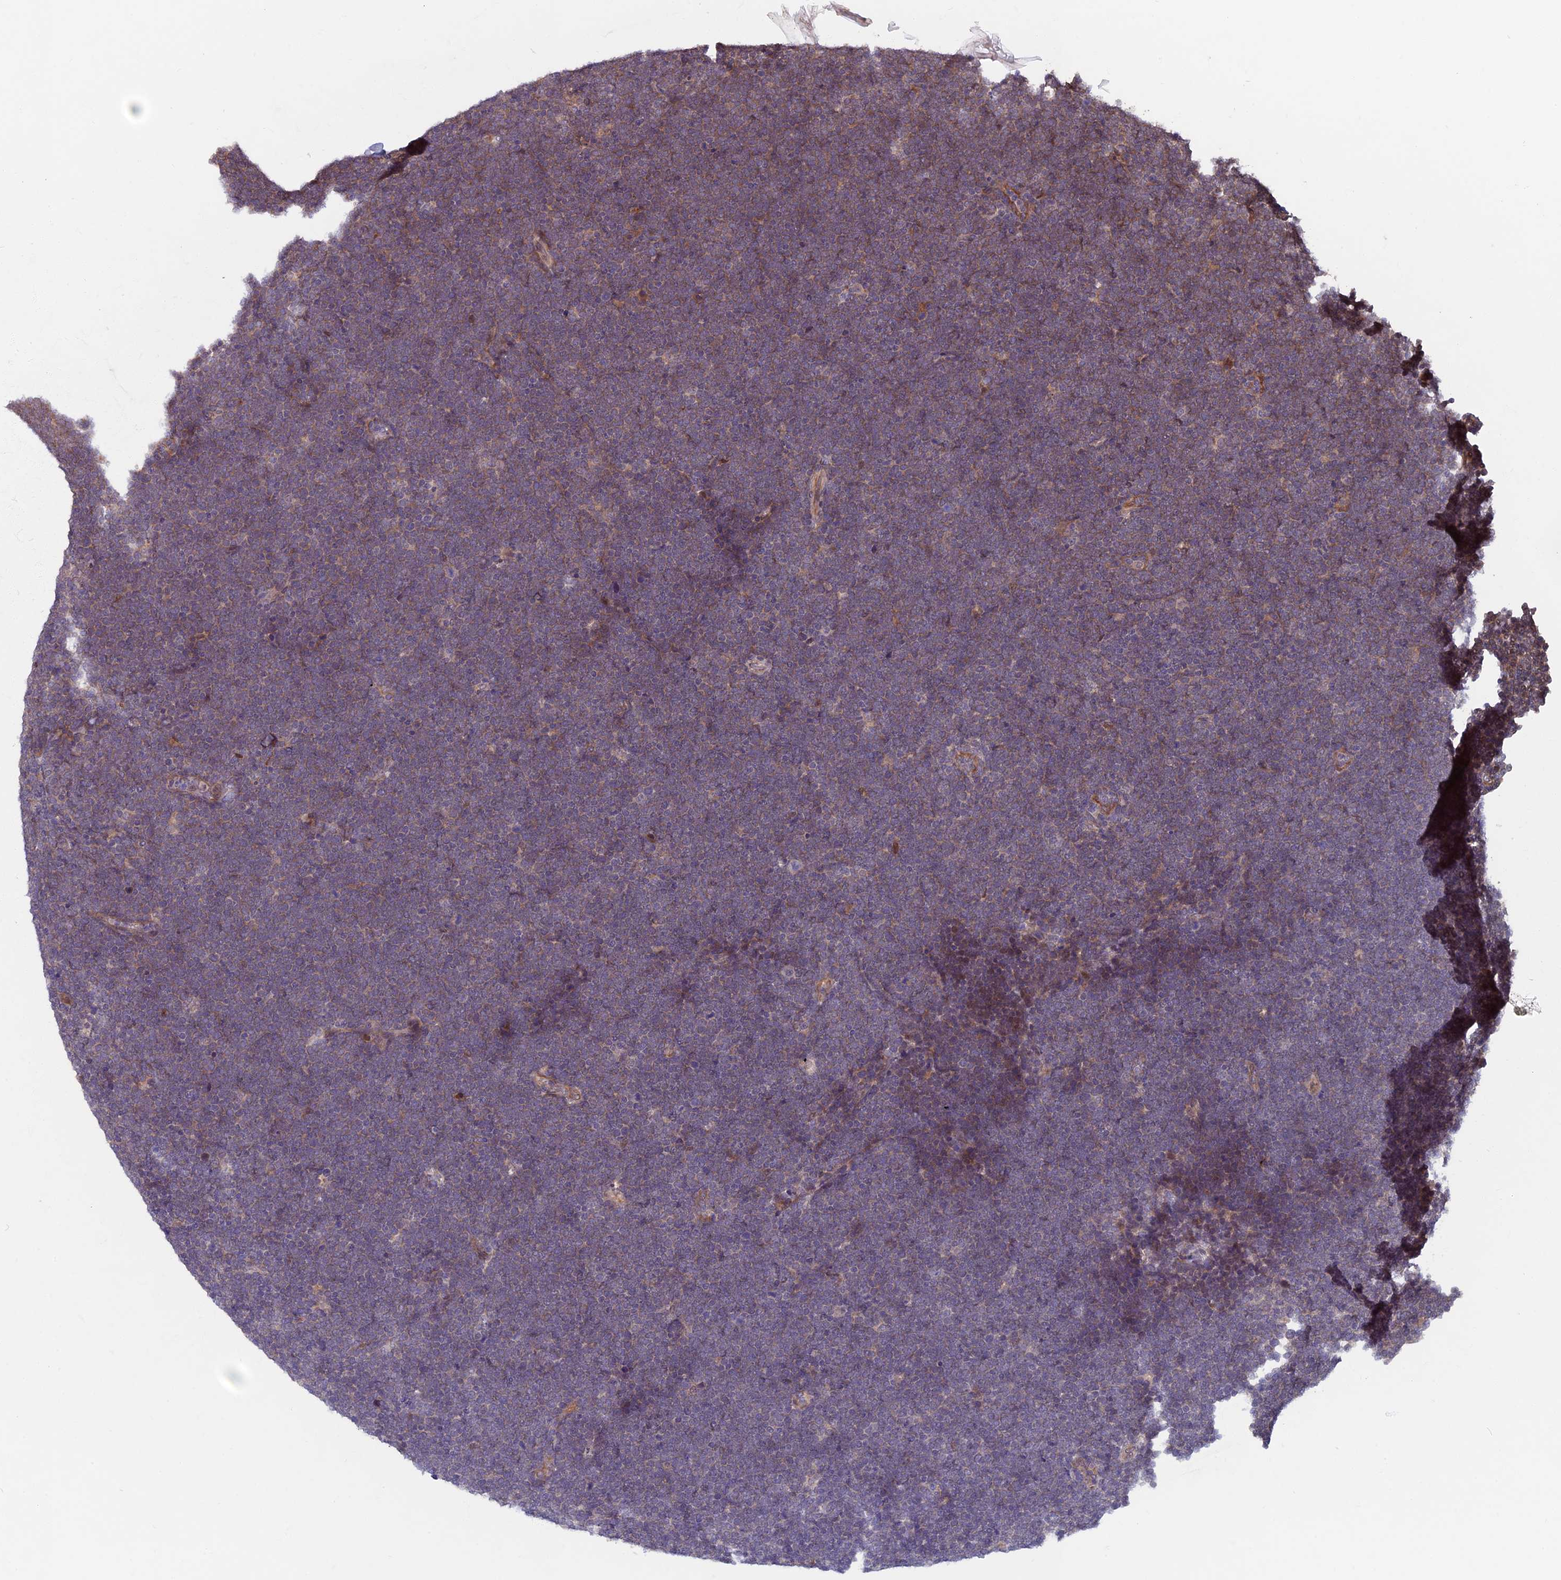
{"staining": {"intensity": "weak", "quantity": "25%-75%", "location": "cytoplasmic/membranous"}, "tissue": "lymphoma", "cell_type": "Tumor cells", "image_type": "cancer", "snomed": [{"axis": "morphology", "description": "Malignant lymphoma, non-Hodgkin's type, High grade"}, {"axis": "topography", "description": "Lymph node"}], "caption": "Brown immunohistochemical staining in human malignant lymphoma, non-Hodgkin's type (high-grade) displays weak cytoplasmic/membranous expression in about 25%-75% of tumor cells.", "gene": "SPG11", "patient": {"sex": "male", "age": 13}}